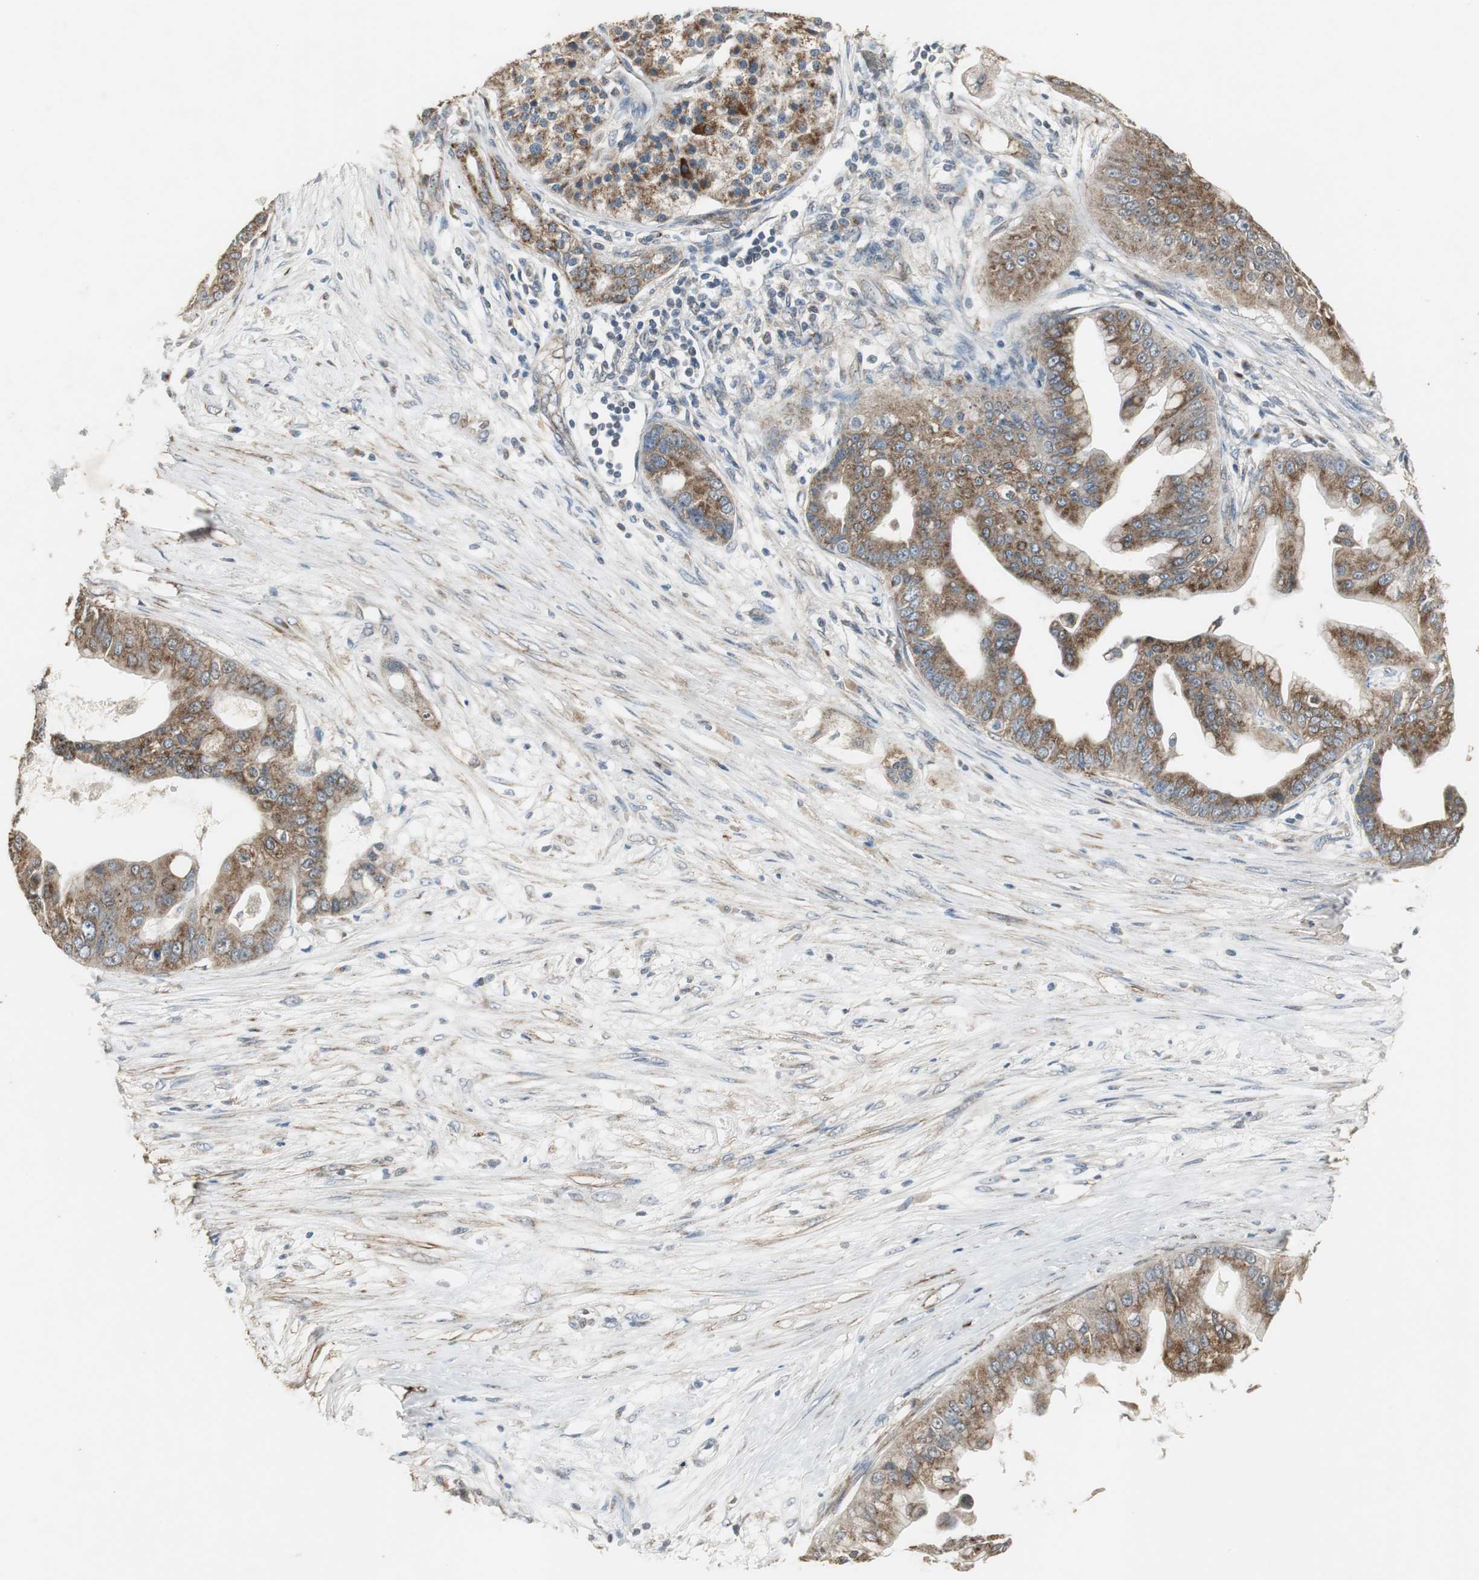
{"staining": {"intensity": "strong", "quantity": ">75%", "location": "cytoplasmic/membranous"}, "tissue": "pancreatic cancer", "cell_type": "Tumor cells", "image_type": "cancer", "snomed": [{"axis": "morphology", "description": "Adenocarcinoma, NOS"}, {"axis": "topography", "description": "Pancreas"}], "caption": "Strong cytoplasmic/membranous protein staining is seen in about >75% of tumor cells in pancreatic cancer (adenocarcinoma).", "gene": "JTB", "patient": {"sex": "female", "age": 75}}